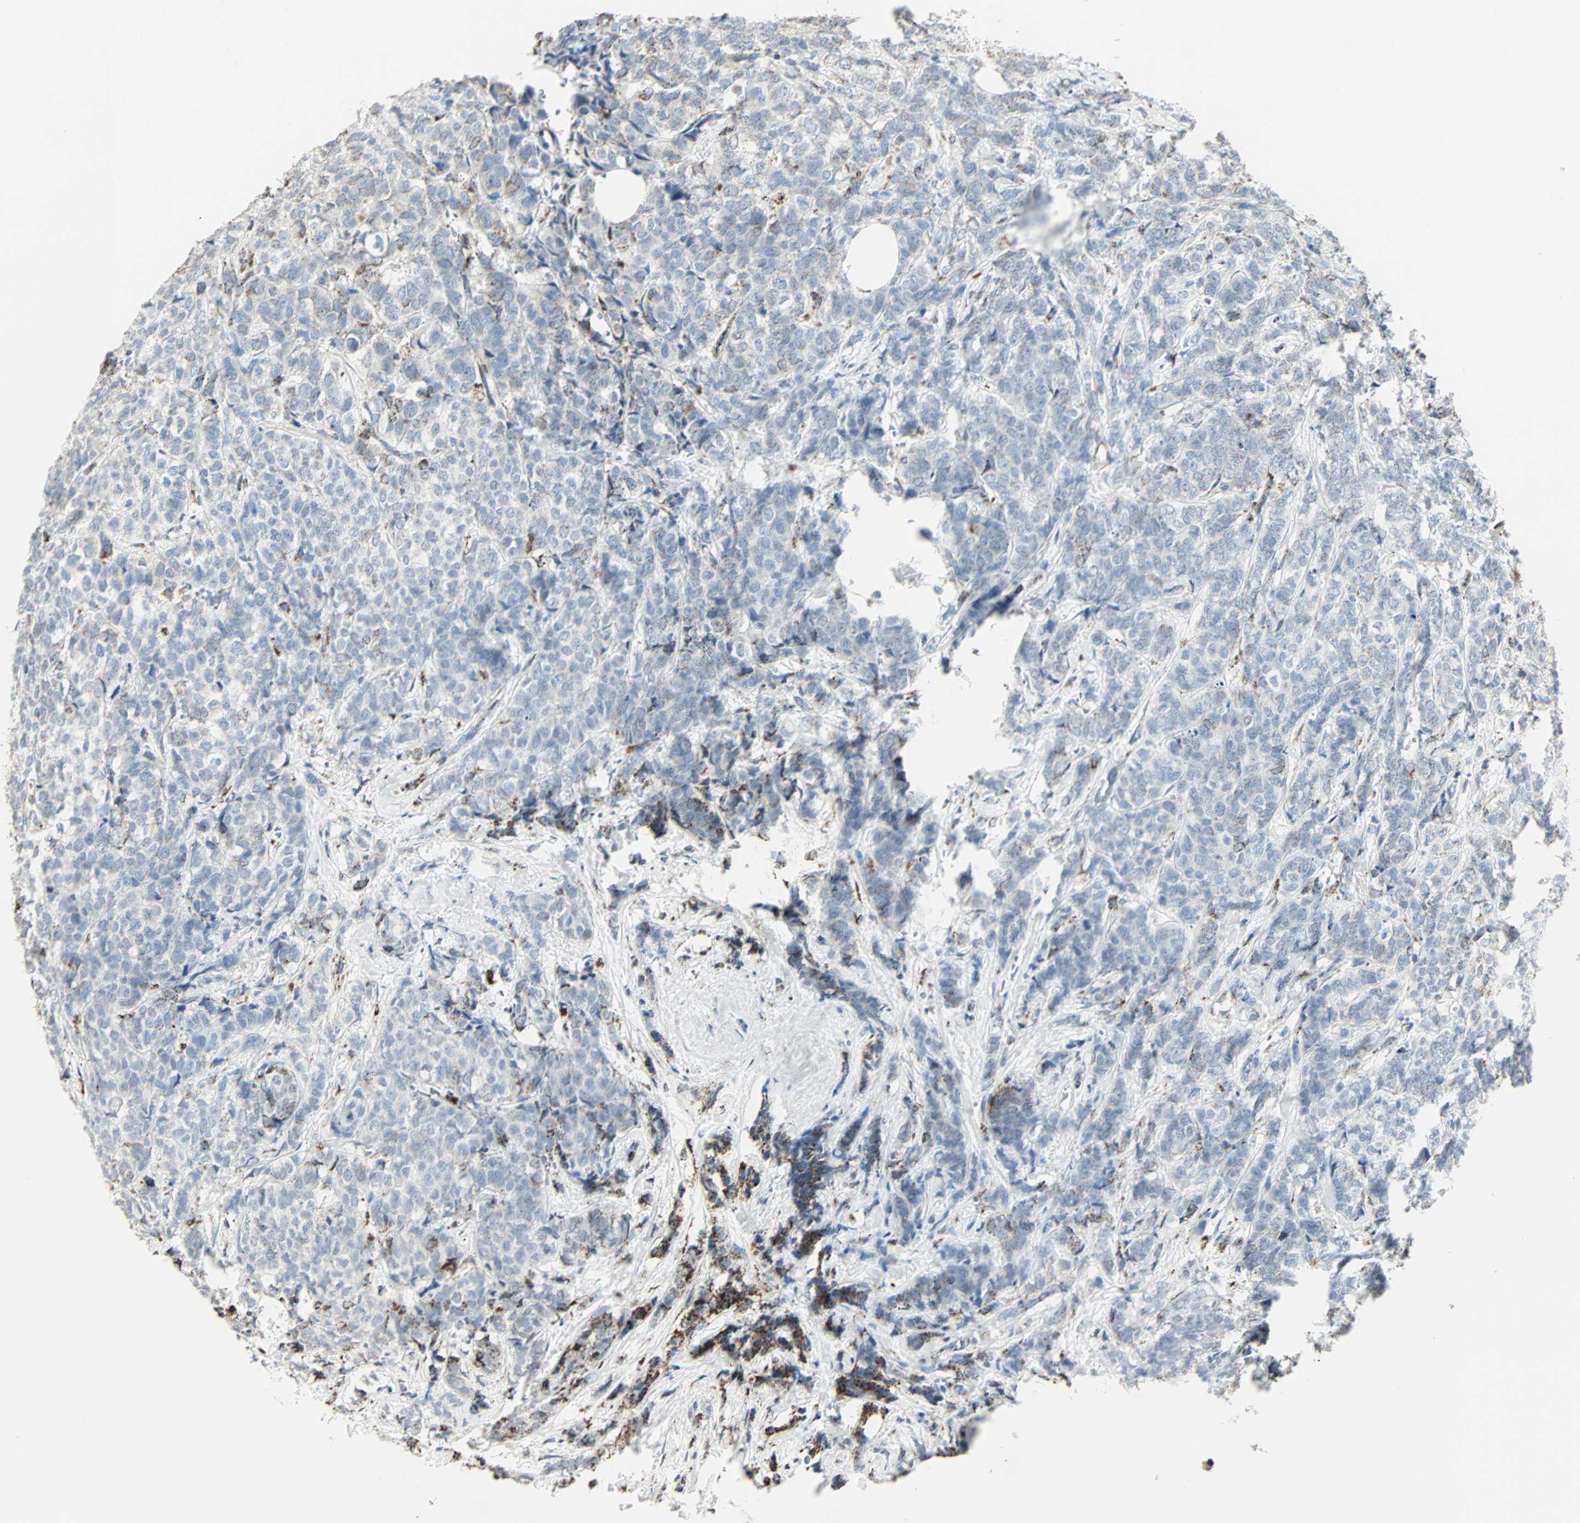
{"staining": {"intensity": "moderate", "quantity": "25%-75%", "location": "cytoplasmic/membranous"}, "tissue": "breast cancer", "cell_type": "Tumor cells", "image_type": "cancer", "snomed": [{"axis": "morphology", "description": "Lobular carcinoma"}, {"axis": "topography", "description": "Breast"}], "caption": "Immunohistochemistry (IHC) (DAB (3,3'-diaminobenzidine)) staining of human lobular carcinoma (breast) displays moderate cytoplasmic/membranous protein expression in about 25%-75% of tumor cells.", "gene": "IDH2", "patient": {"sex": "female", "age": 60}}